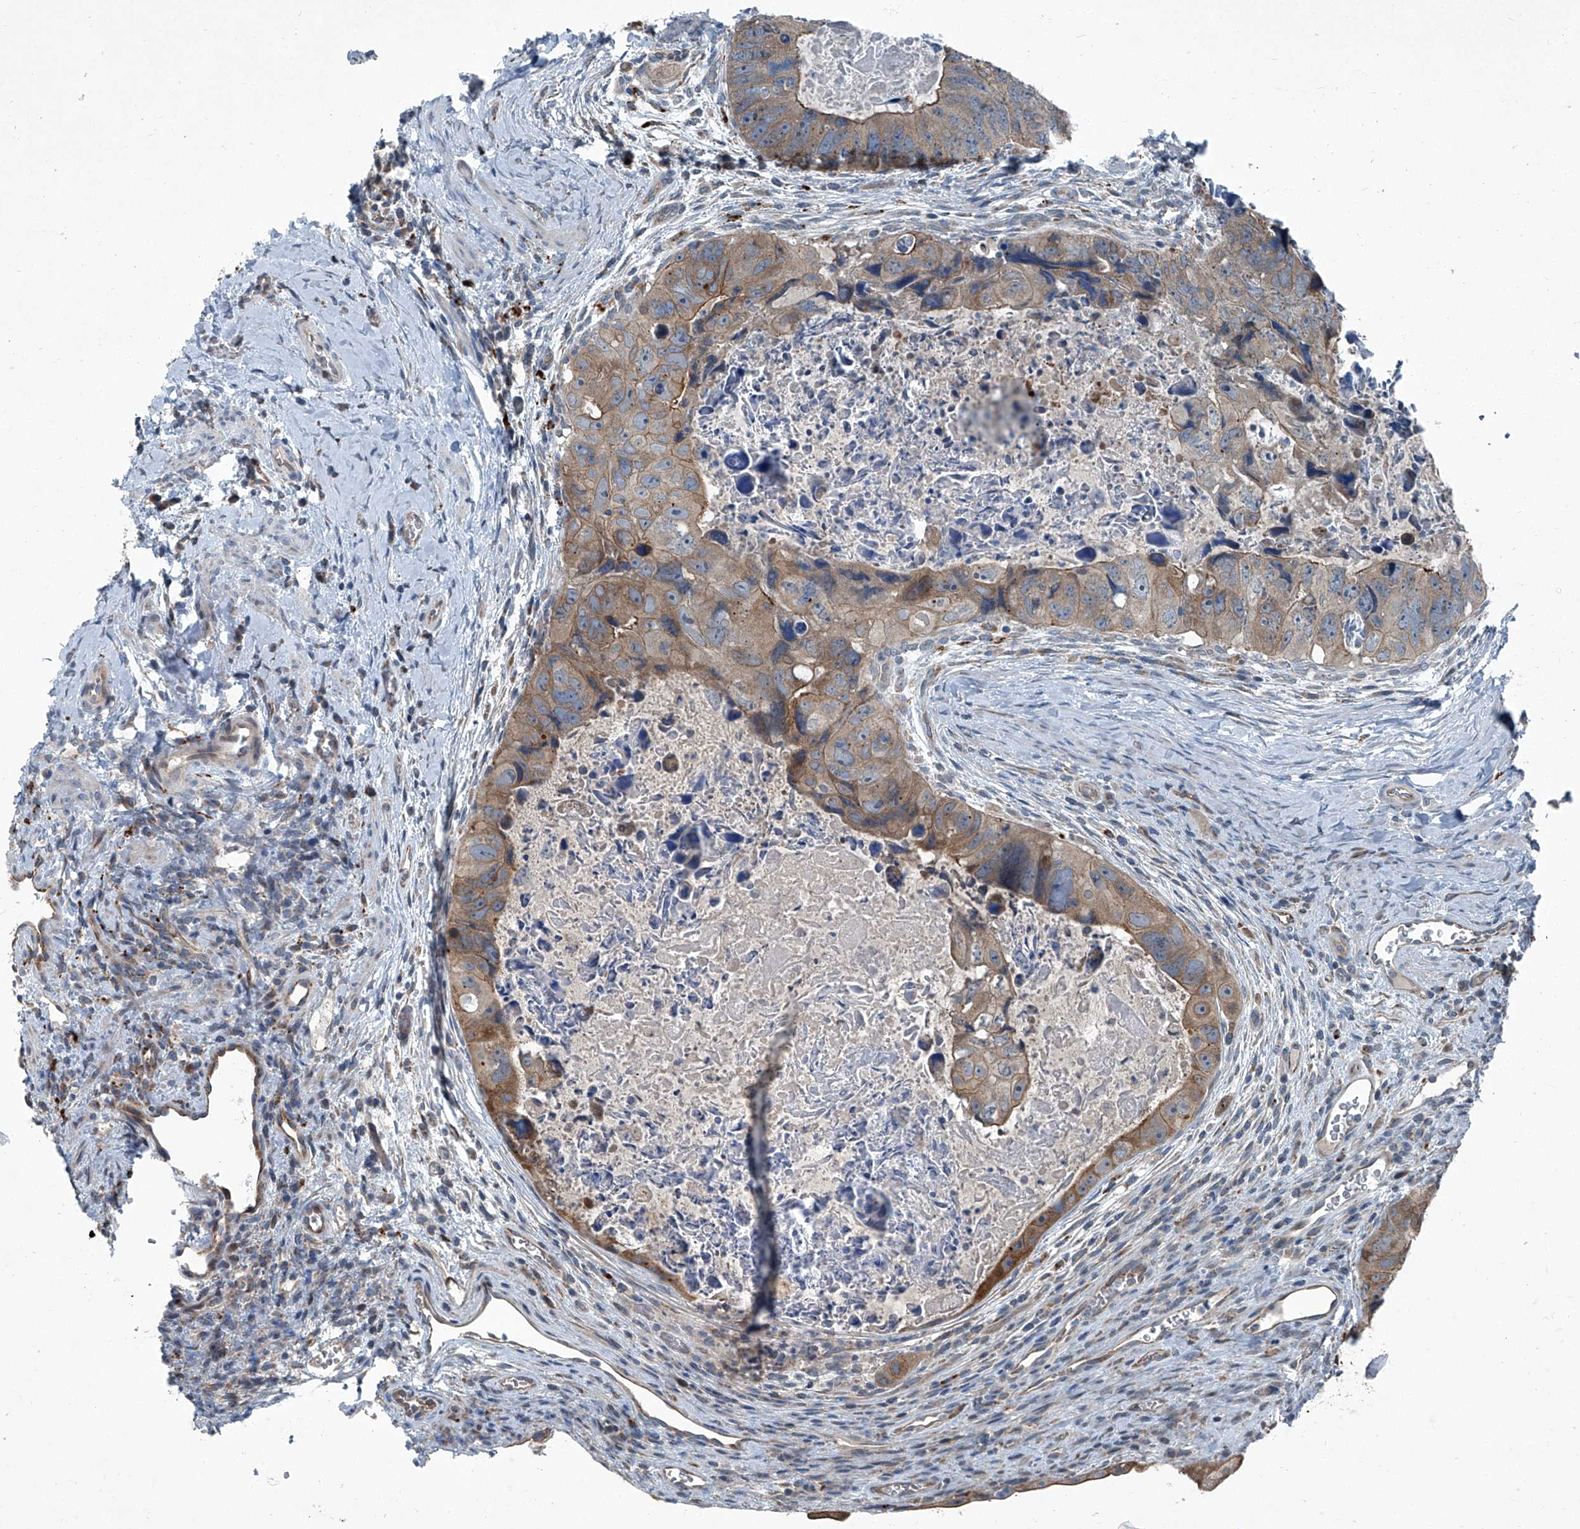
{"staining": {"intensity": "moderate", "quantity": ">75%", "location": "cytoplasmic/membranous"}, "tissue": "colorectal cancer", "cell_type": "Tumor cells", "image_type": "cancer", "snomed": [{"axis": "morphology", "description": "Adenocarcinoma, NOS"}, {"axis": "topography", "description": "Rectum"}], "caption": "IHC photomicrograph of human colorectal cancer stained for a protein (brown), which exhibits medium levels of moderate cytoplasmic/membranous positivity in approximately >75% of tumor cells.", "gene": "SENP2", "patient": {"sex": "male", "age": 59}}